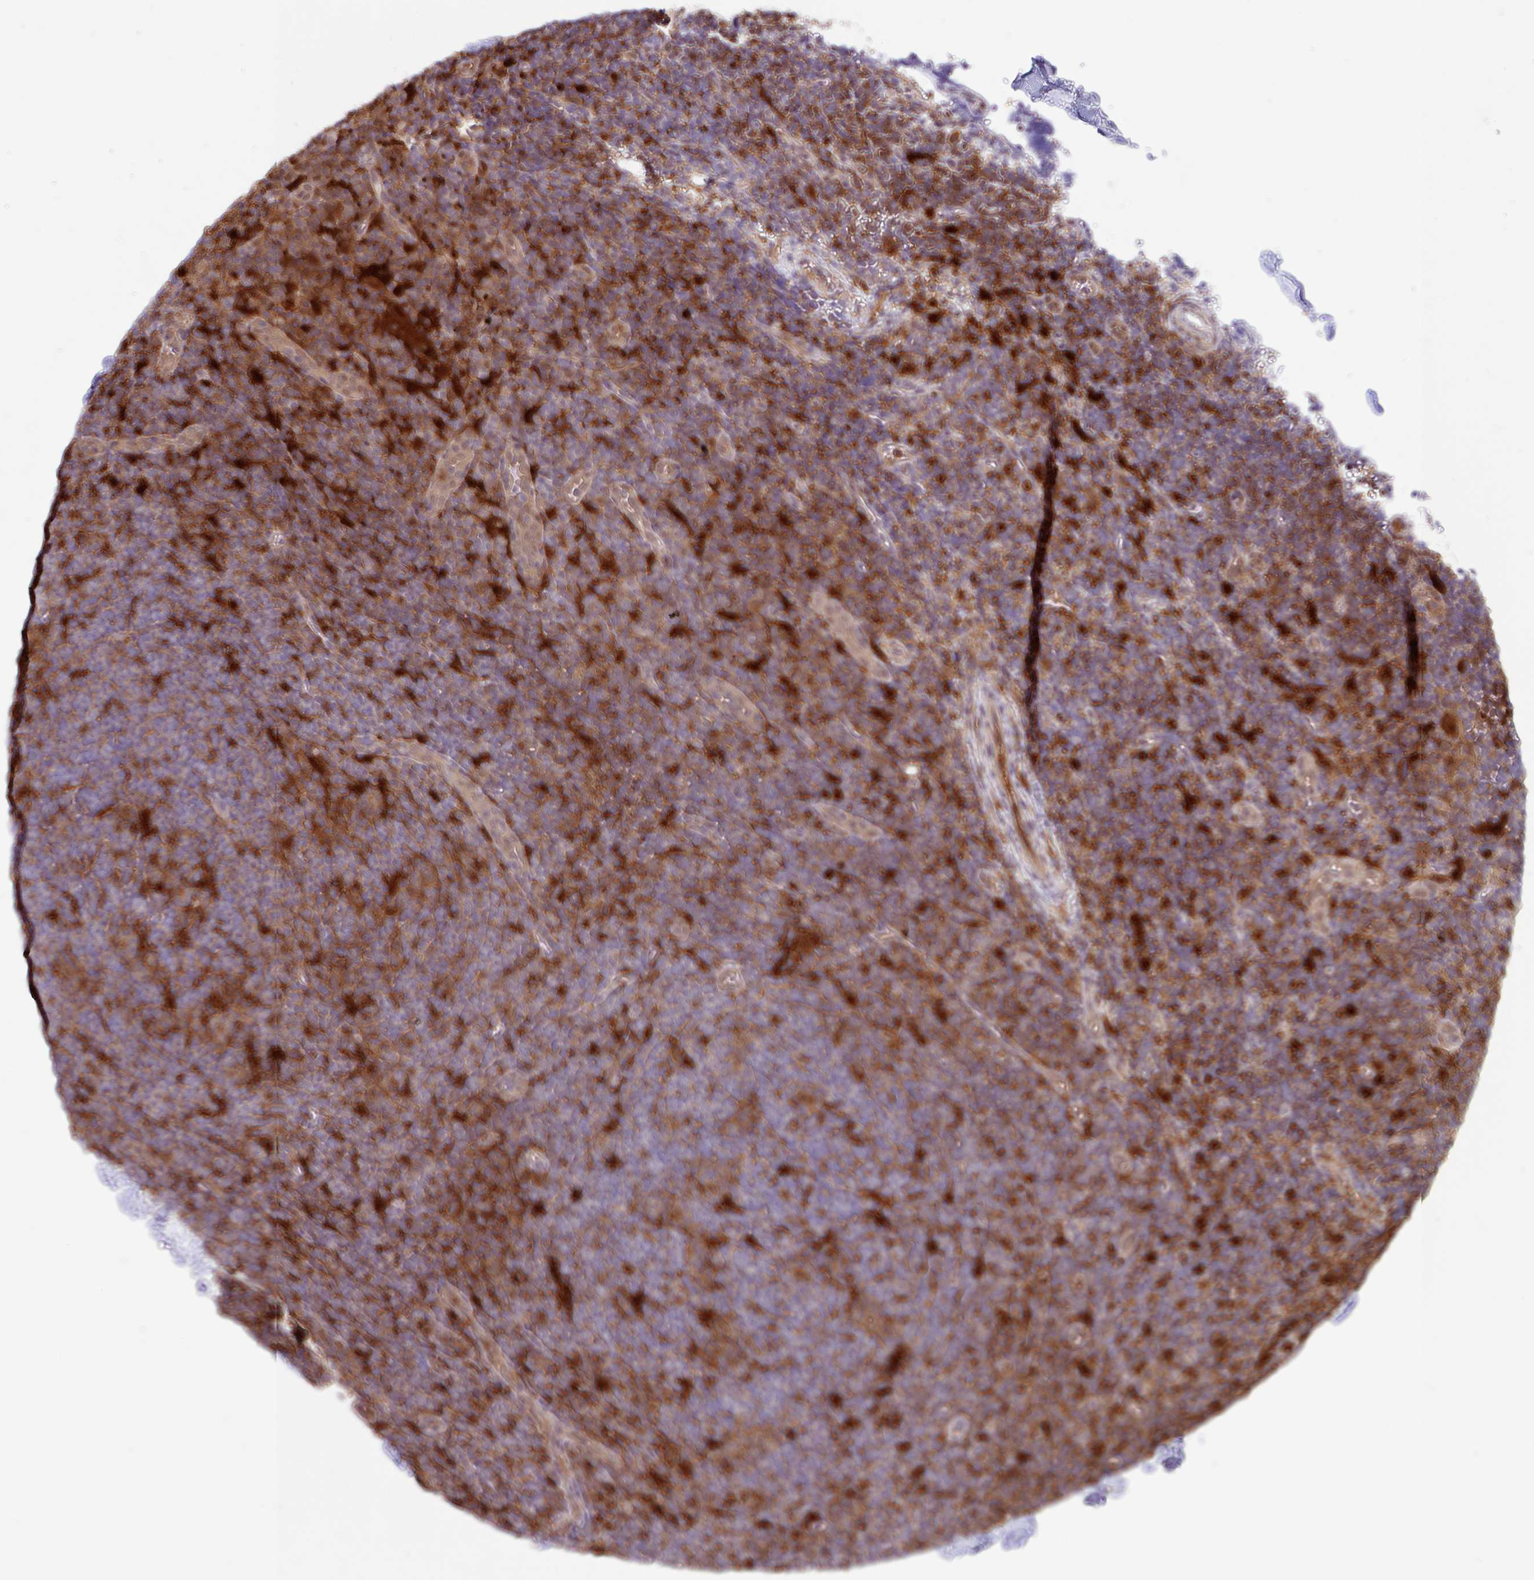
{"staining": {"intensity": "moderate", "quantity": ">75%", "location": "cytoplasmic/membranous"}, "tissue": "lymphoma", "cell_type": "Tumor cells", "image_type": "cancer", "snomed": [{"axis": "morphology", "description": "Hodgkin's disease, NOS"}, {"axis": "topography", "description": "Lymph node"}], "caption": "A high-resolution micrograph shows IHC staining of Hodgkin's disease, which reveals moderate cytoplasmic/membranous staining in approximately >75% of tumor cells.", "gene": "BLVRA", "patient": {"sex": "female", "age": 57}}